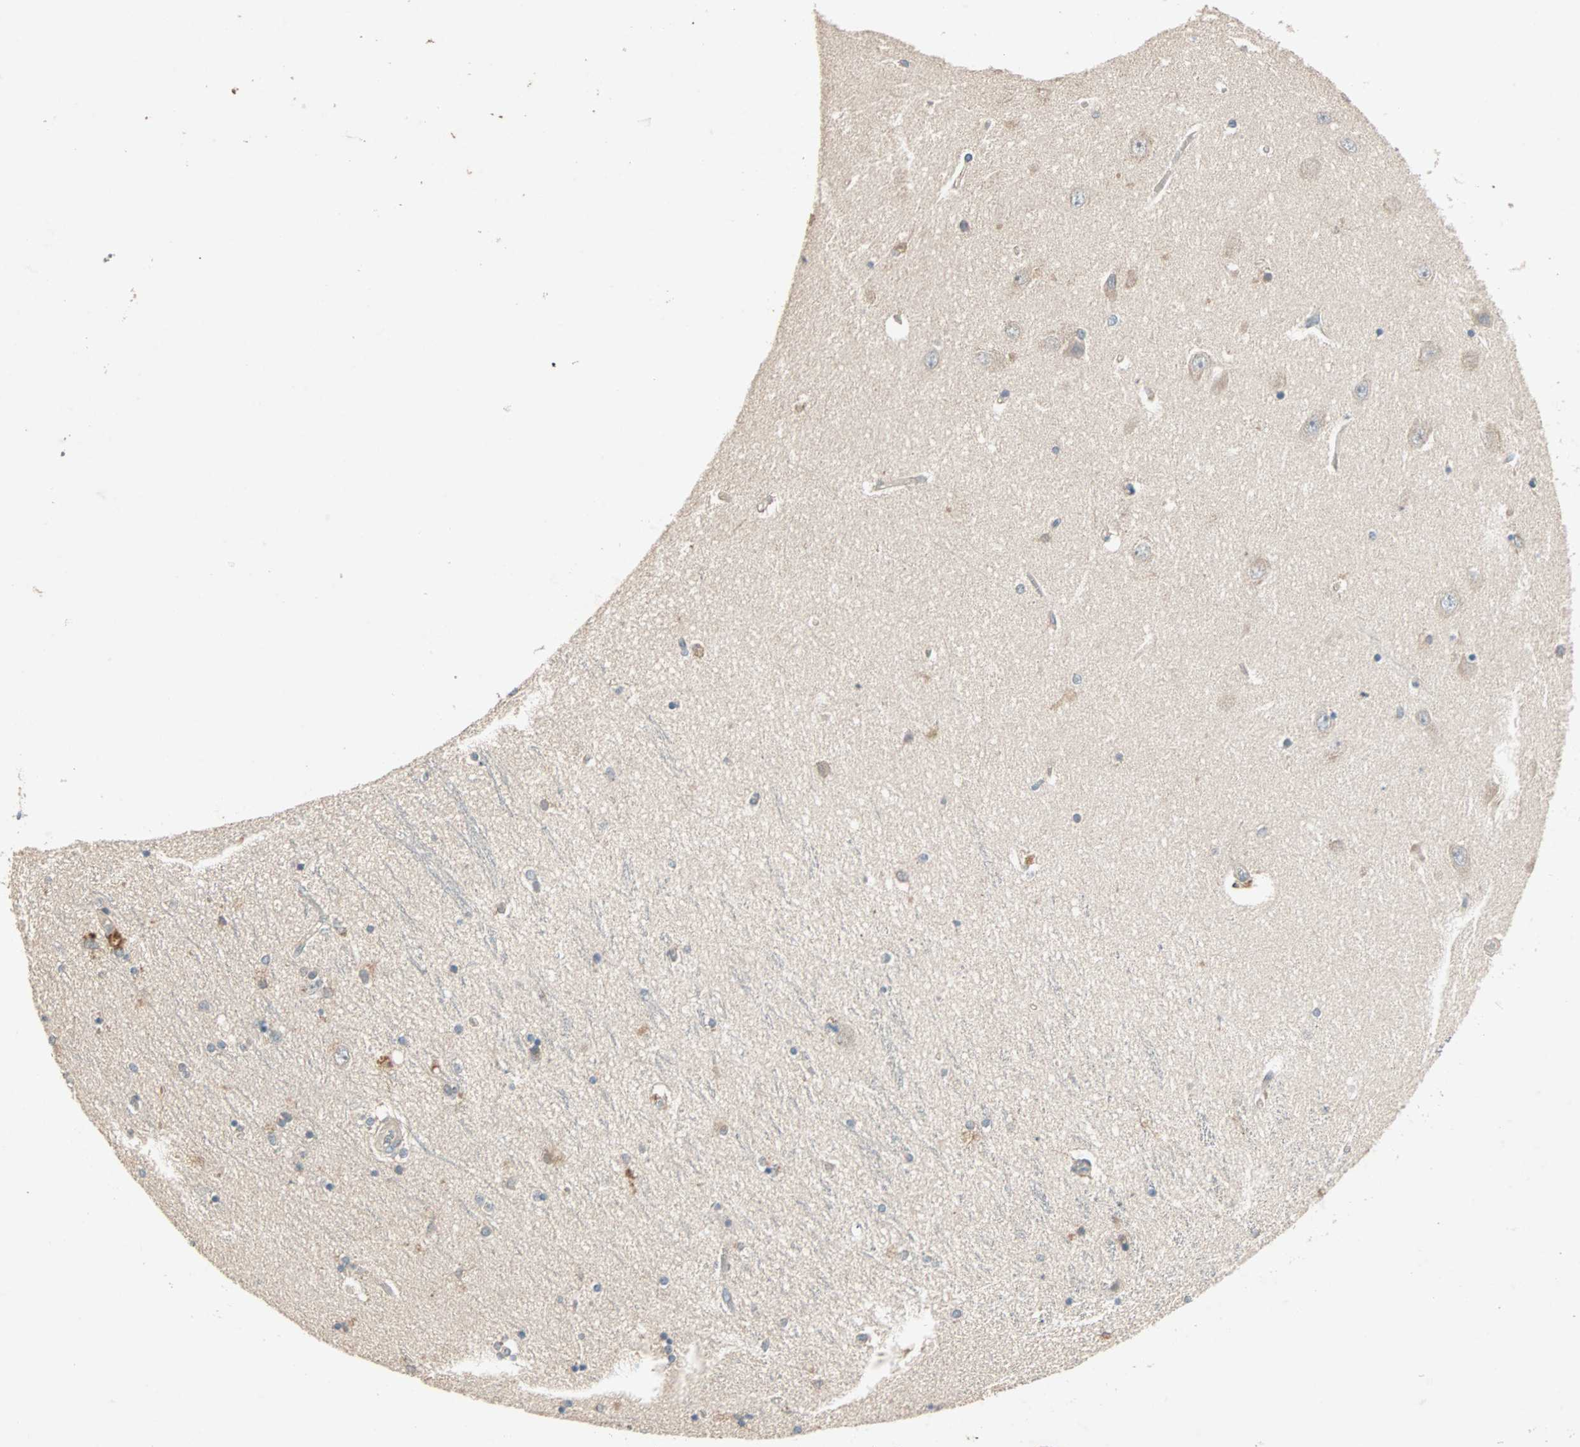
{"staining": {"intensity": "moderate", "quantity": "25%-75%", "location": "cytoplasmic/membranous"}, "tissue": "hippocampus", "cell_type": "Glial cells", "image_type": "normal", "snomed": [{"axis": "morphology", "description": "Normal tissue, NOS"}, {"axis": "topography", "description": "Hippocampus"}], "caption": "Immunohistochemical staining of unremarkable hippocampus exhibits 25%-75% levels of moderate cytoplasmic/membranous protein staining in approximately 25%-75% of glial cells.", "gene": "TTF2", "patient": {"sex": "female", "age": 54}}